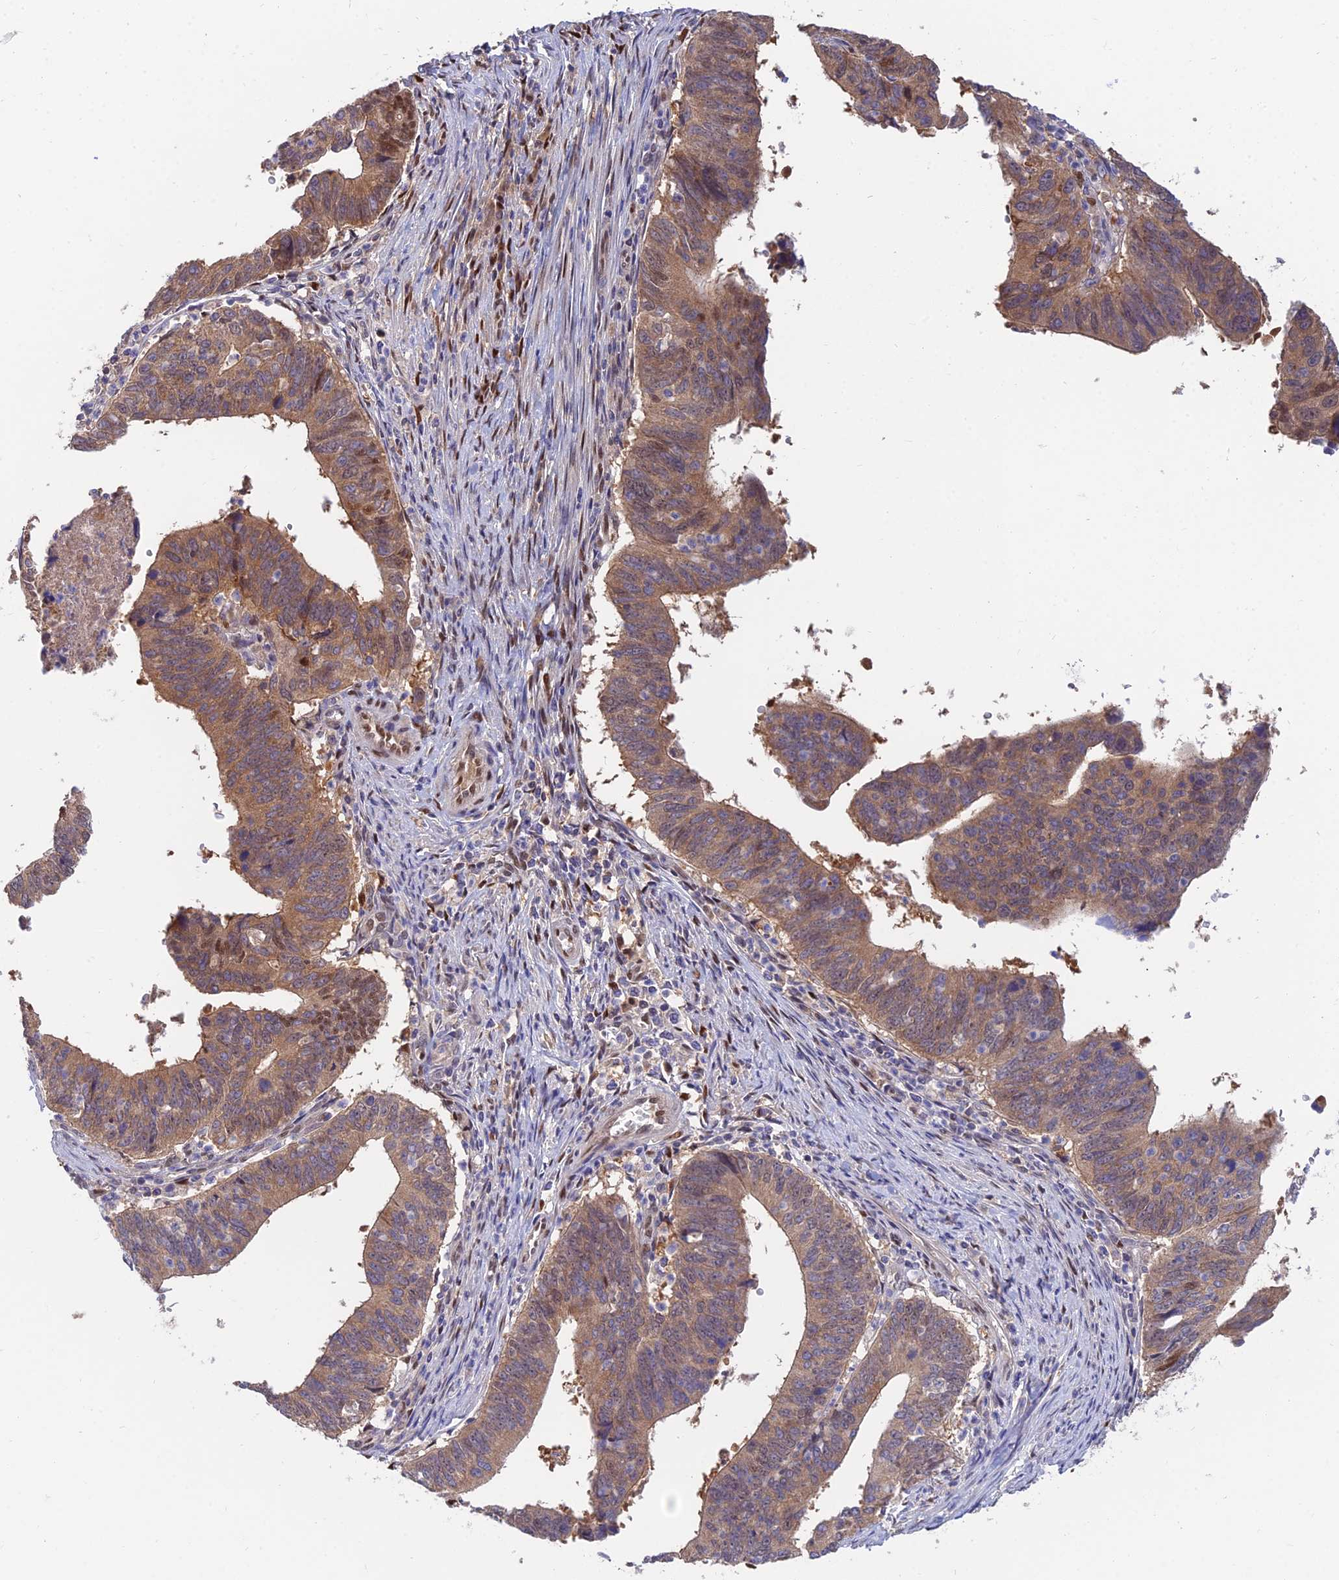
{"staining": {"intensity": "moderate", "quantity": ">75%", "location": "cytoplasmic/membranous,nuclear"}, "tissue": "stomach cancer", "cell_type": "Tumor cells", "image_type": "cancer", "snomed": [{"axis": "morphology", "description": "Adenocarcinoma, NOS"}, {"axis": "topography", "description": "Stomach"}], "caption": "IHC photomicrograph of stomach cancer (adenocarcinoma) stained for a protein (brown), which exhibits medium levels of moderate cytoplasmic/membranous and nuclear expression in about >75% of tumor cells.", "gene": "DNPEP", "patient": {"sex": "male", "age": 59}}